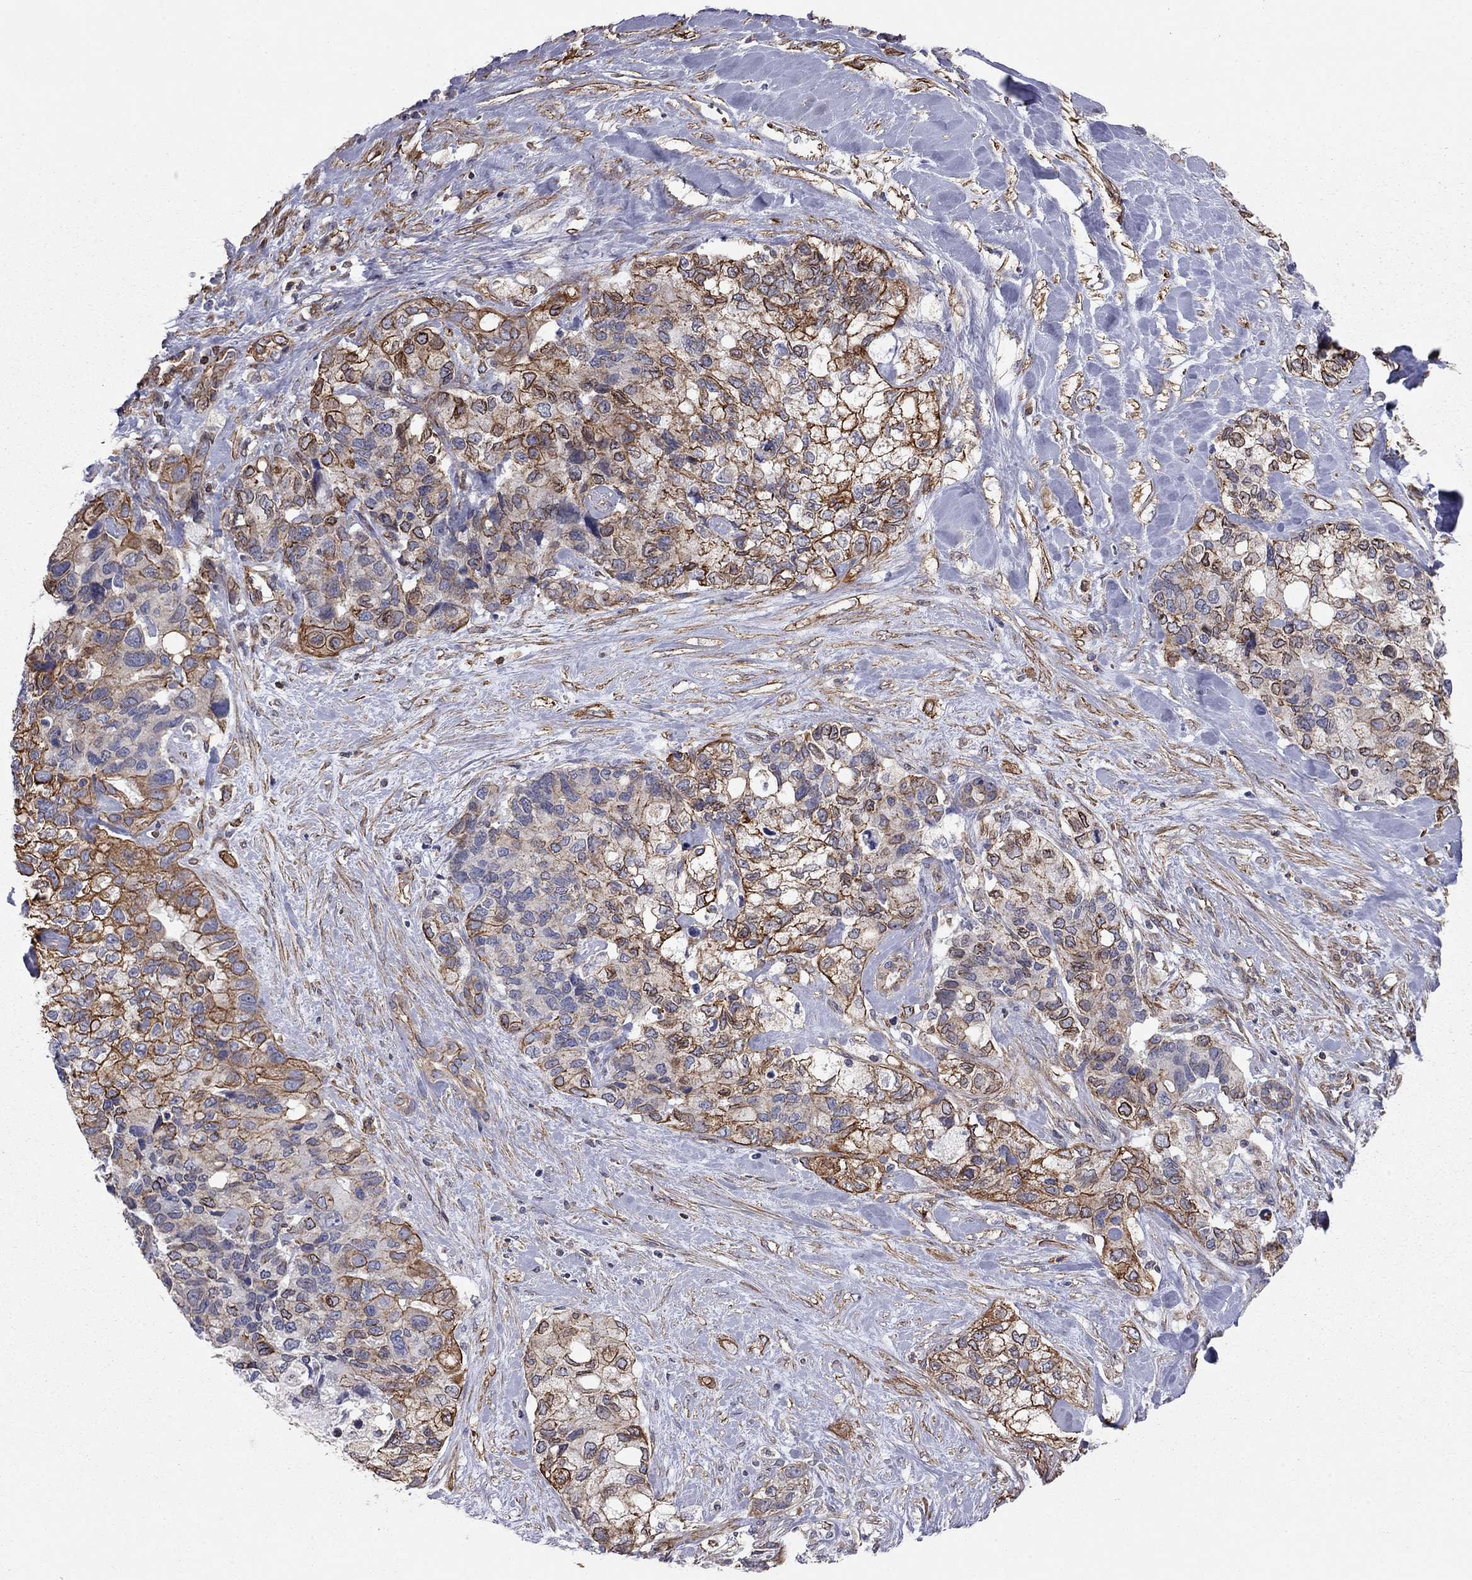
{"staining": {"intensity": "strong", "quantity": "25%-75%", "location": "cytoplasmic/membranous"}, "tissue": "pancreatic cancer", "cell_type": "Tumor cells", "image_type": "cancer", "snomed": [{"axis": "morphology", "description": "Adenocarcinoma, NOS"}, {"axis": "topography", "description": "Pancreas"}], "caption": "A photomicrograph of human pancreatic cancer stained for a protein demonstrates strong cytoplasmic/membranous brown staining in tumor cells. The staining was performed using DAB, with brown indicating positive protein expression. Nuclei are stained blue with hematoxylin.", "gene": "BICDL2", "patient": {"sex": "female", "age": 56}}